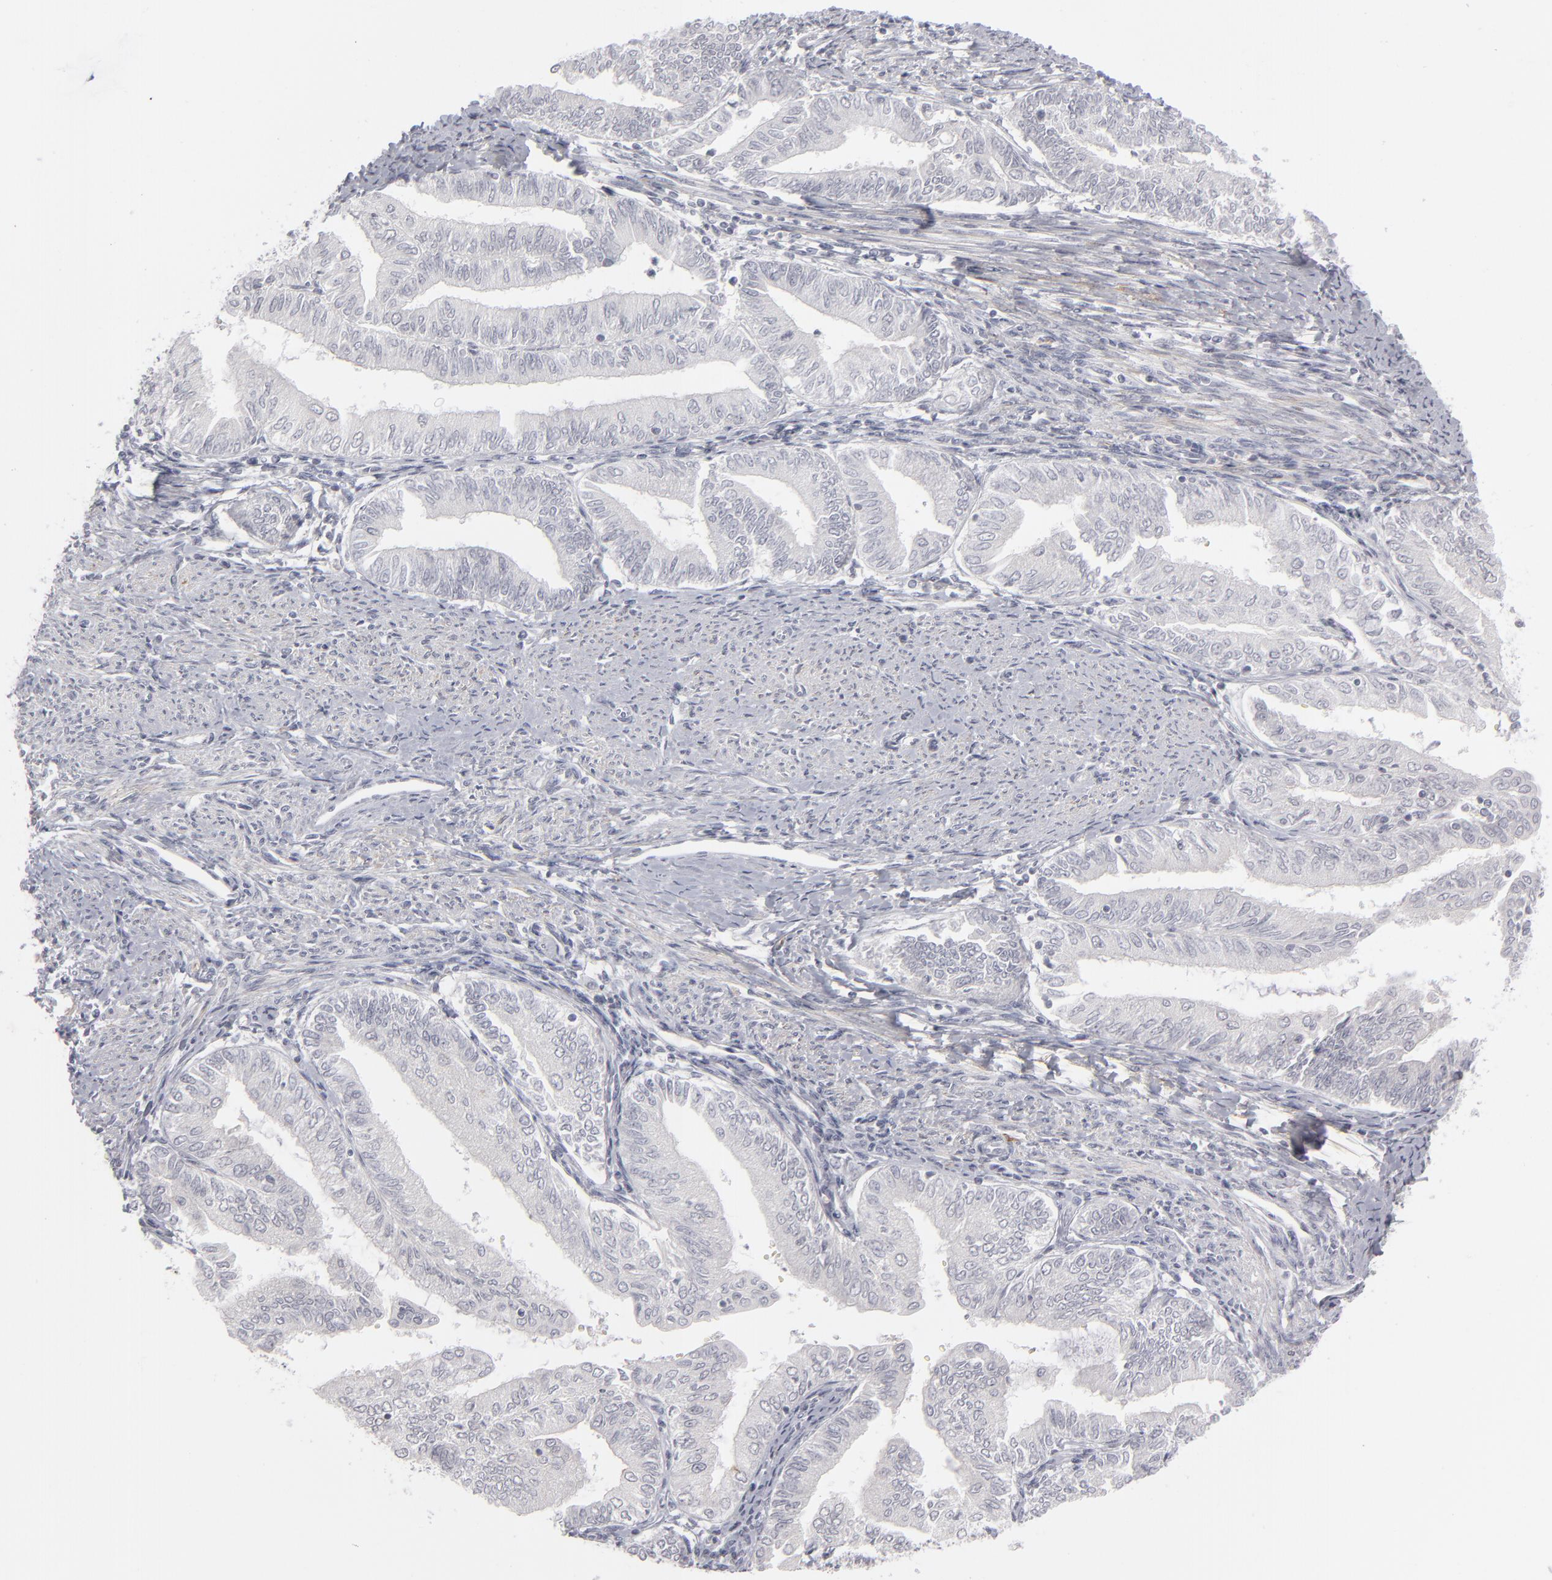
{"staining": {"intensity": "negative", "quantity": "none", "location": "none"}, "tissue": "endometrial cancer", "cell_type": "Tumor cells", "image_type": "cancer", "snomed": [{"axis": "morphology", "description": "Adenocarcinoma, NOS"}, {"axis": "topography", "description": "Endometrium"}], "caption": "Tumor cells show no significant protein positivity in endometrial cancer (adenocarcinoma).", "gene": "KIAA1210", "patient": {"sex": "female", "age": 66}}